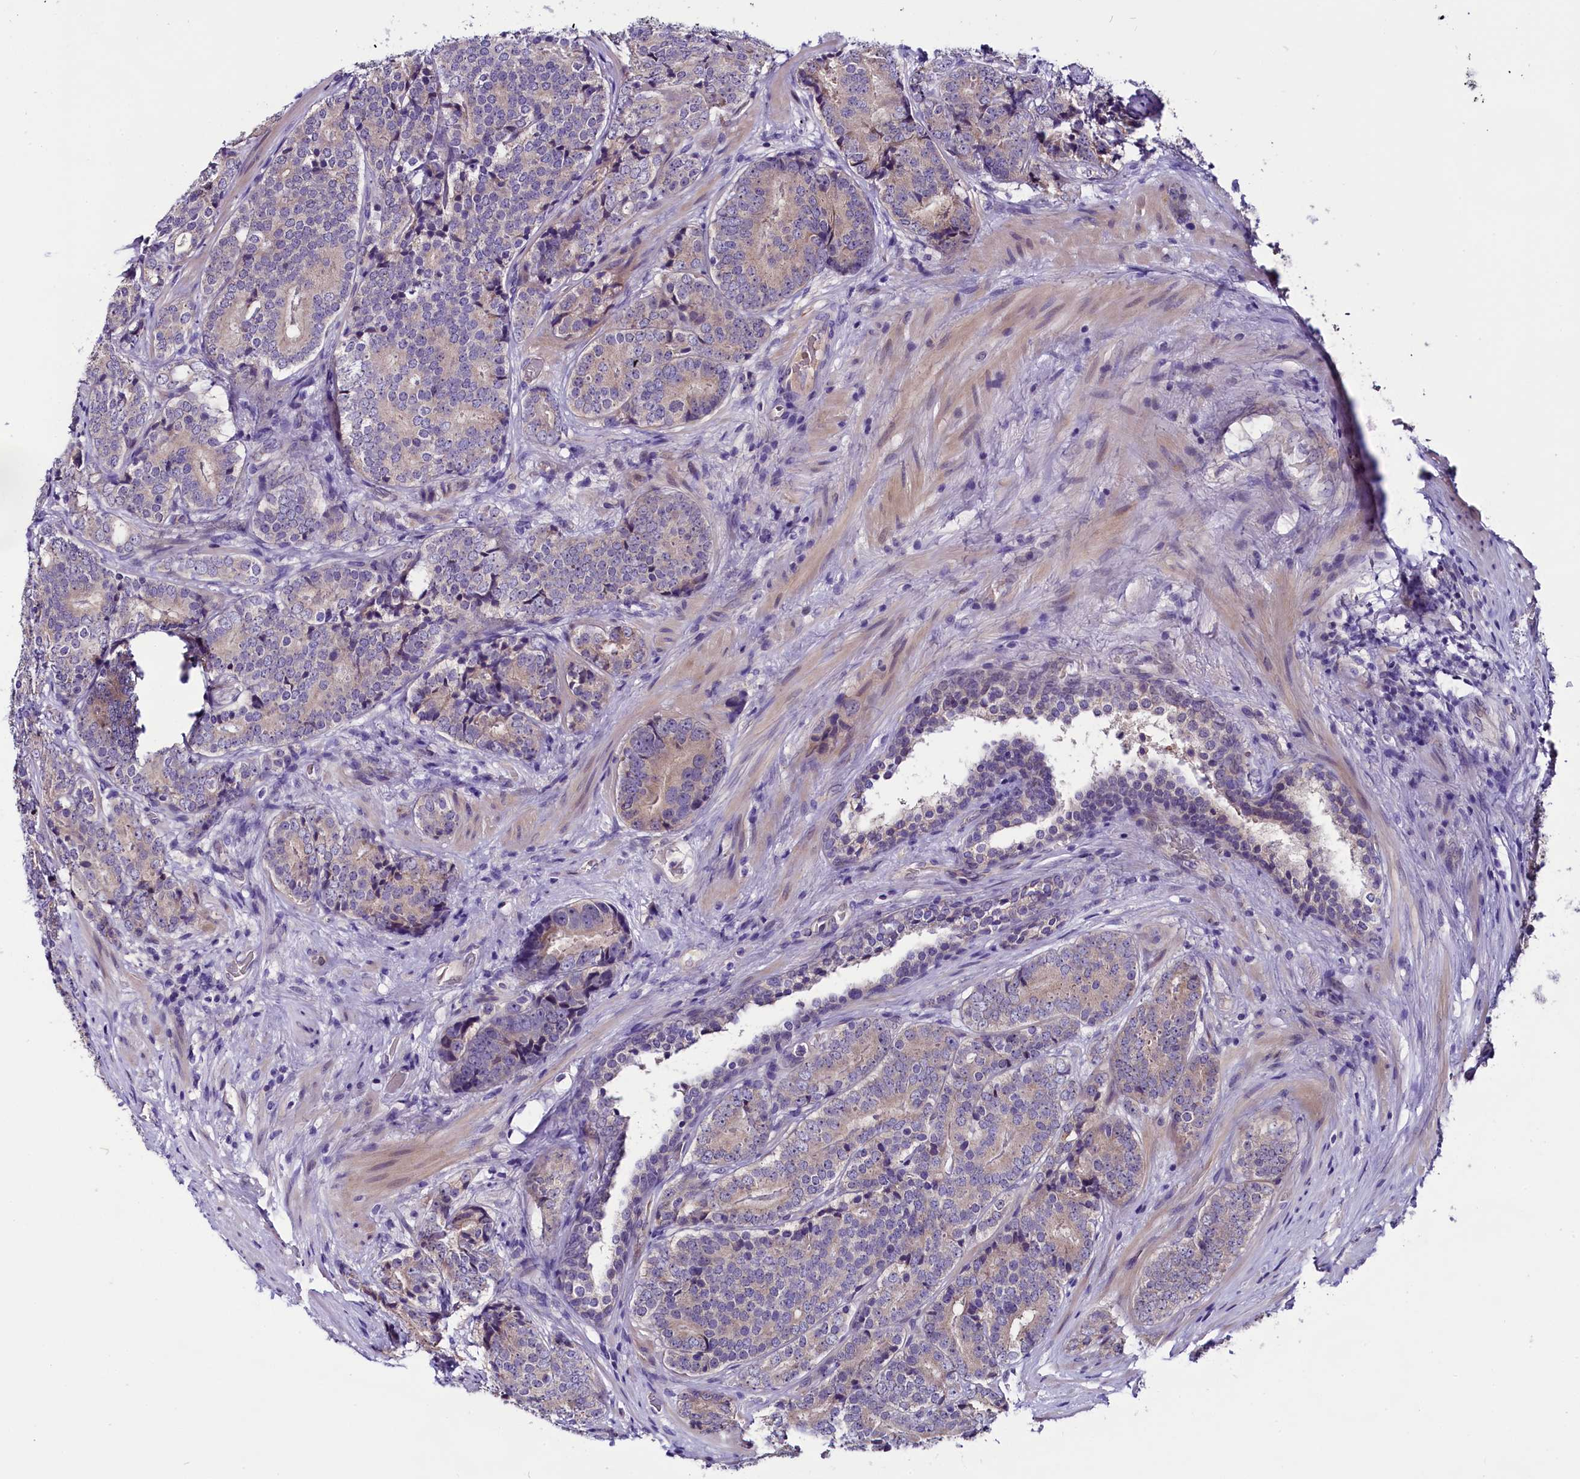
{"staining": {"intensity": "negative", "quantity": "none", "location": "none"}, "tissue": "prostate cancer", "cell_type": "Tumor cells", "image_type": "cancer", "snomed": [{"axis": "morphology", "description": "Adenocarcinoma, High grade"}, {"axis": "topography", "description": "Prostate"}], "caption": "This is an immunohistochemistry micrograph of human prostate adenocarcinoma (high-grade). There is no expression in tumor cells.", "gene": "C9orf40", "patient": {"sex": "male", "age": 56}}